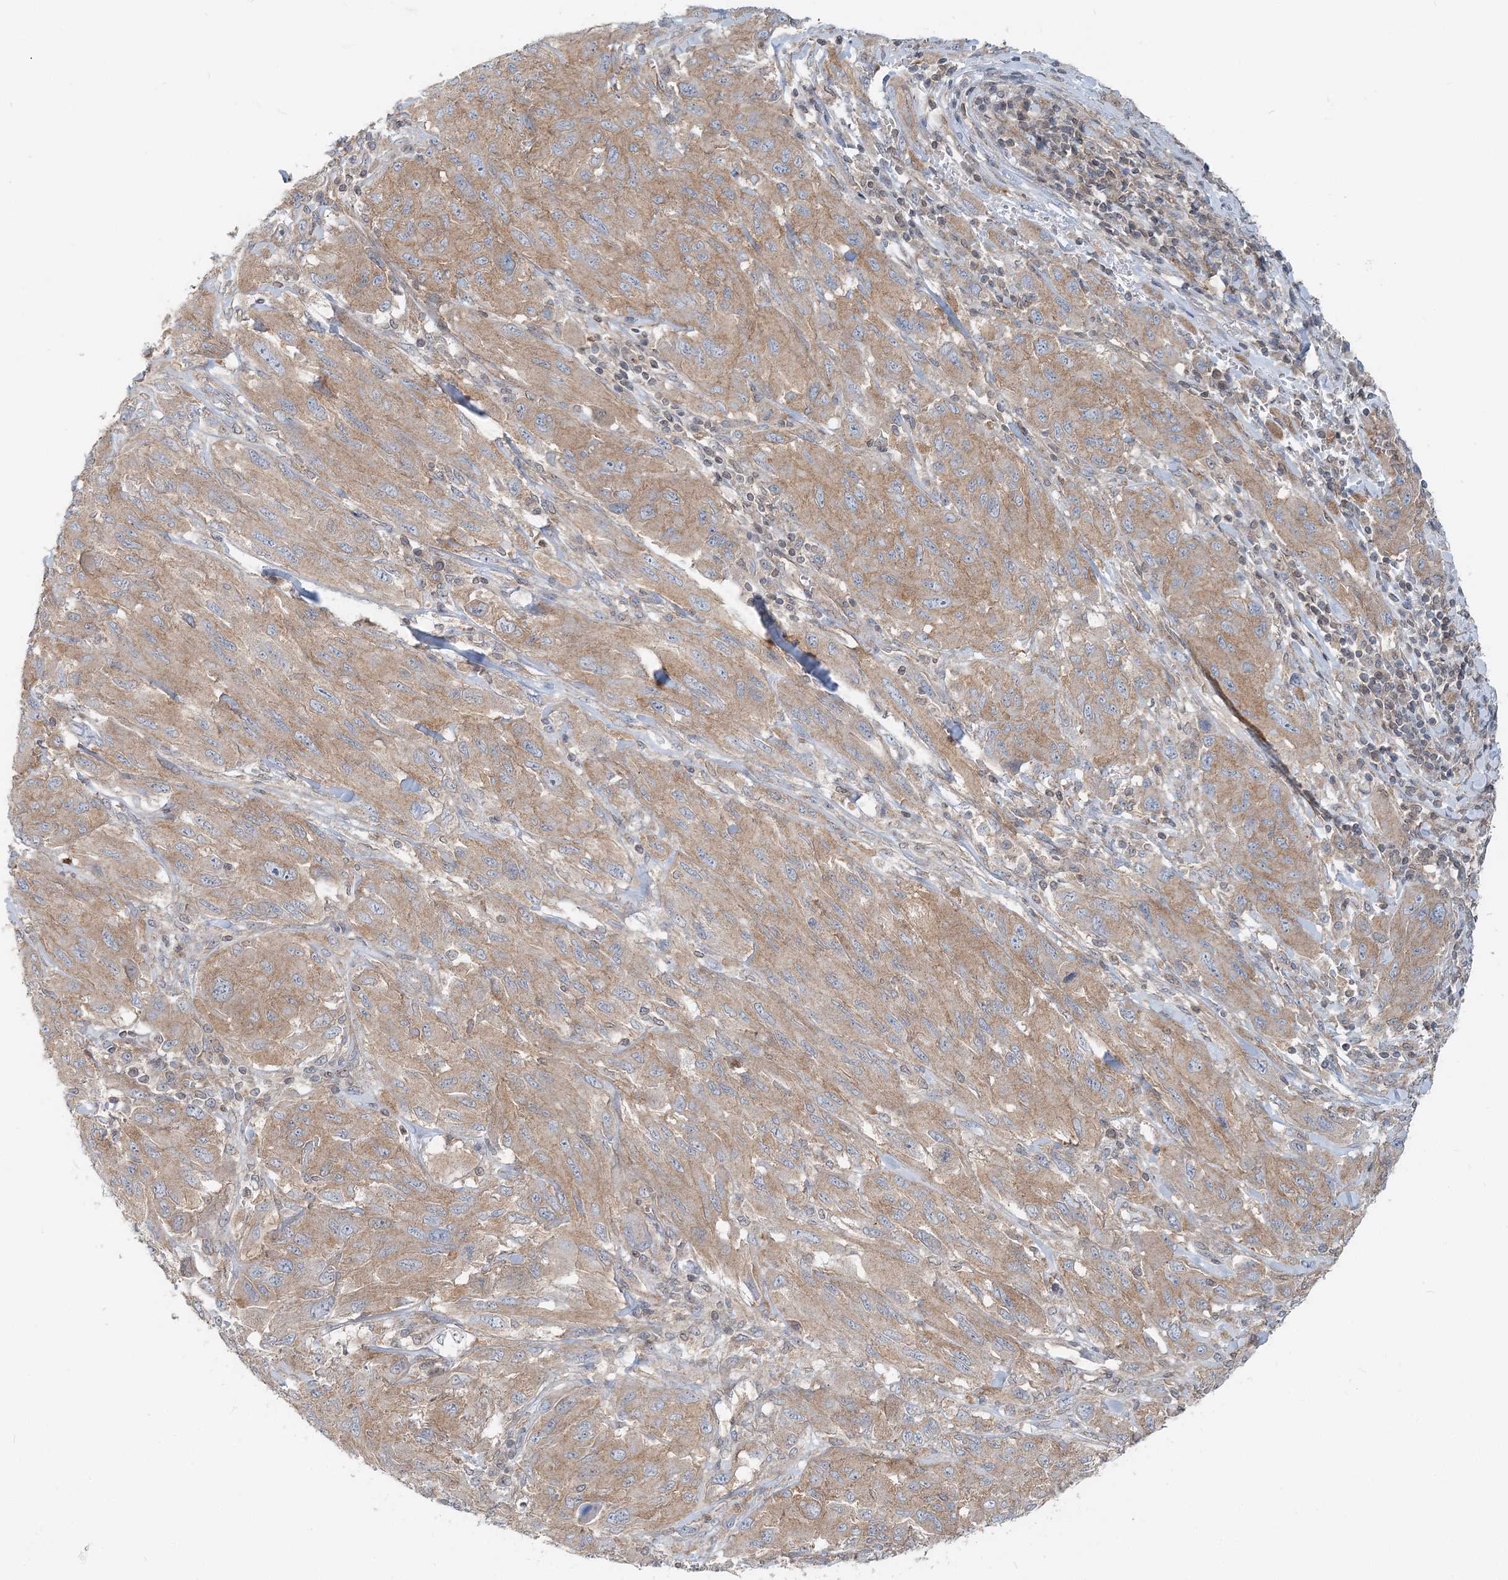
{"staining": {"intensity": "moderate", "quantity": ">75%", "location": "cytoplasmic/membranous"}, "tissue": "melanoma", "cell_type": "Tumor cells", "image_type": "cancer", "snomed": [{"axis": "morphology", "description": "Malignant melanoma, NOS"}, {"axis": "topography", "description": "Skin"}], "caption": "Immunohistochemistry of human melanoma displays medium levels of moderate cytoplasmic/membranous positivity in approximately >75% of tumor cells. (Brightfield microscopy of DAB IHC at high magnification).", "gene": "MOB4", "patient": {"sex": "female", "age": 91}}